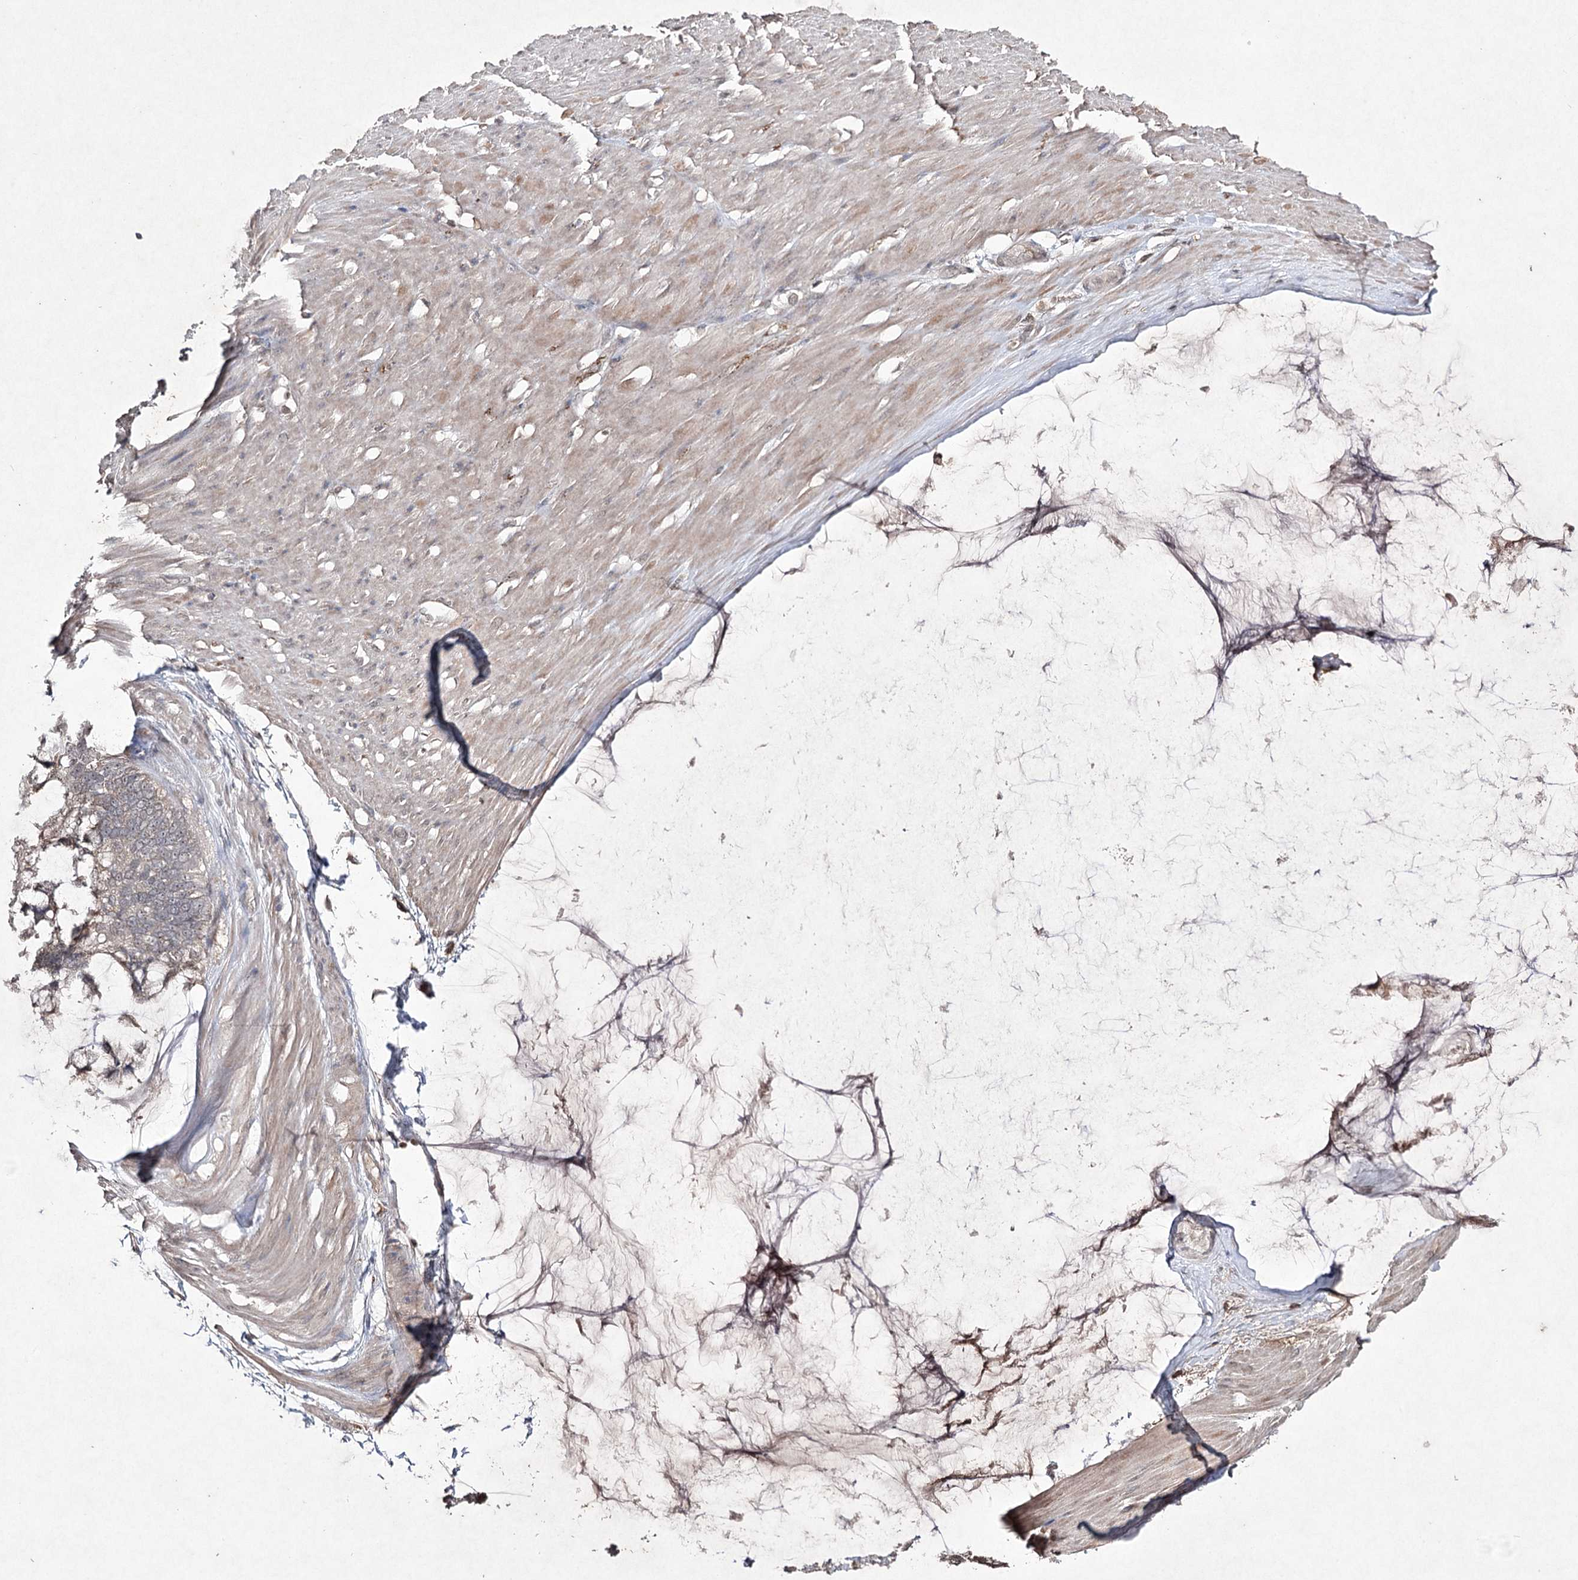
{"staining": {"intensity": "weak", "quantity": "25%-75%", "location": "cytoplasmic/membranous"}, "tissue": "ovarian cancer", "cell_type": "Tumor cells", "image_type": "cancer", "snomed": [{"axis": "morphology", "description": "Cystadenocarcinoma, mucinous, NOS"}, {"axis": "topography", "description": "Ovary"}], "caption": "Protein staining of ovarian mucinous cystadenocarcinoma tissue demonstrates weak cytoplasmic/membranous positivity in approximately 25%-75% of tumor cells.", "gene": "SYNGR3", "patient": {"sex": "female", "age": 39}}